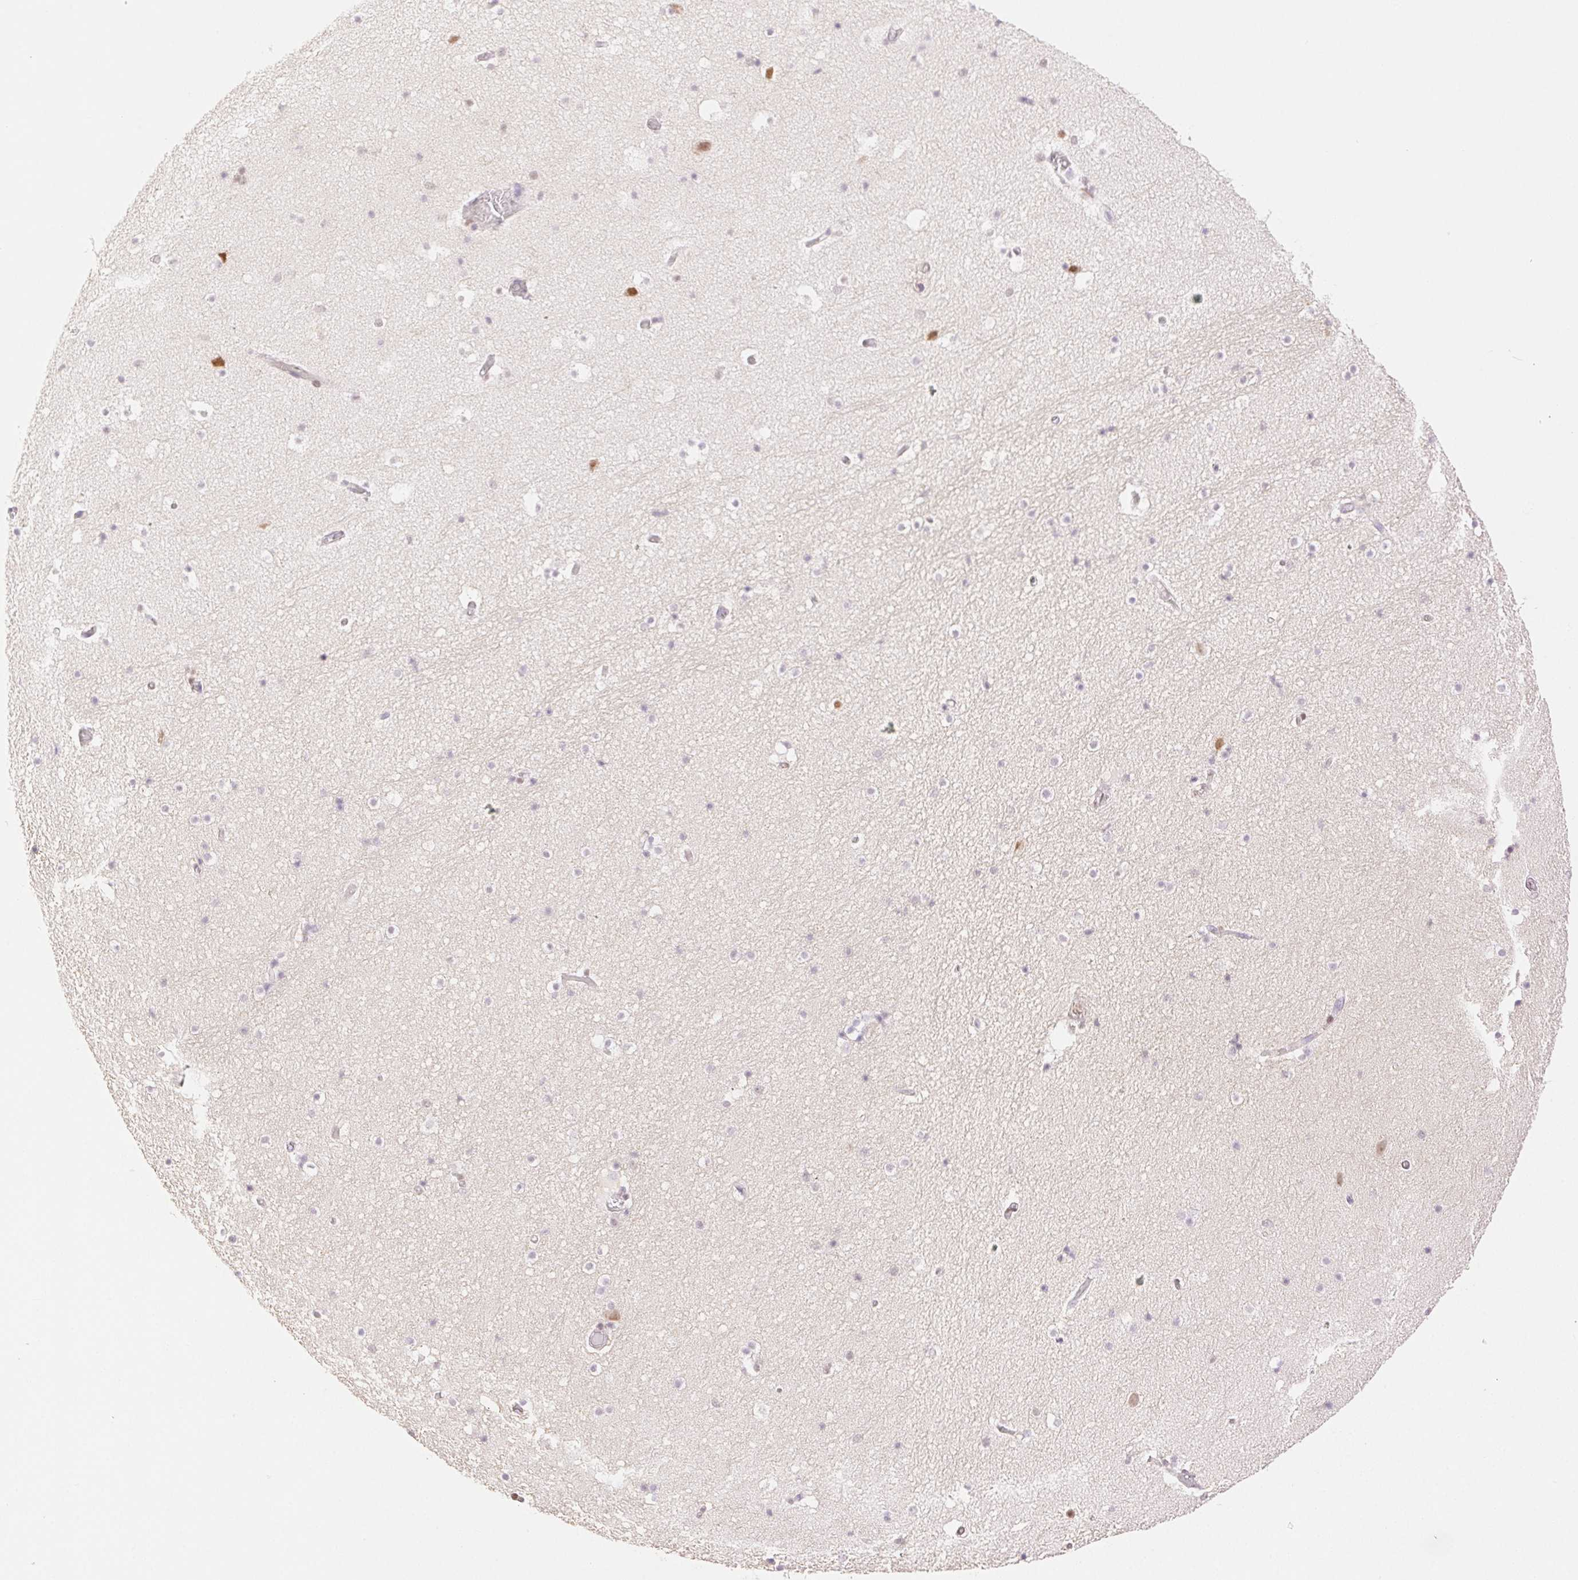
{"staining": {"intensity": "moderate", "quantity": "<25%", "location": "nuclear"}, "tissue": "hippocampus", "cell_type": "Glial cells", "image_type": "normal", "snomed": [{"axis": "morphology", "description": "Normal tissue, NOS"}, {"axis": "topography", "description": "Hippocampus"}], "caption": "Hippocampus stained with DAB immunohistochemistry (IHC) demonstrates low levels of moderate nuclear staining in approximately <25% of glial cells.", "gene": "H2AZ1", "patient": {"sex": "male", "age": 26}}